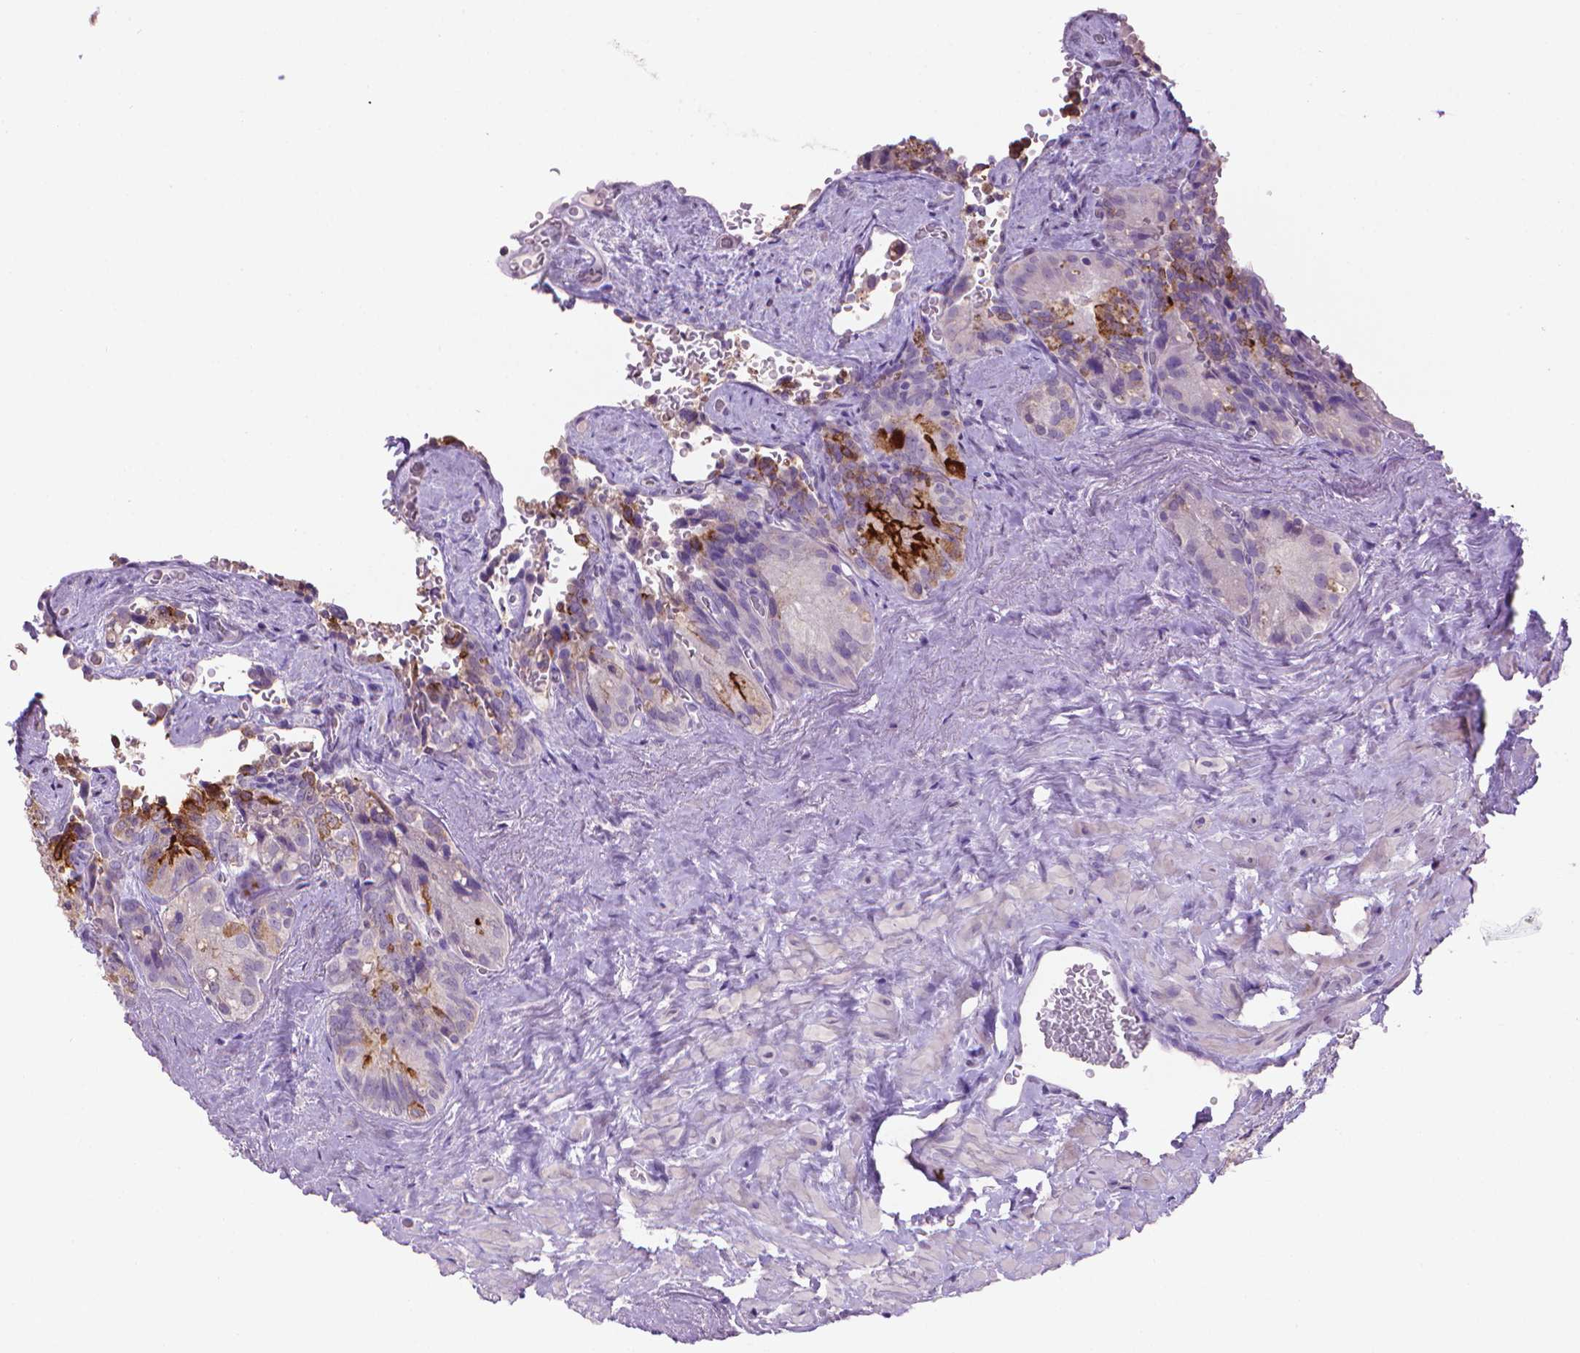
{"staining": {"intensity": "strong", "quantity": "25%-75%", "location": "cytoplasmic/membranous"}, "tissue": "seminal vesicle", "cell_type": "Glandular cells", "image_type": "normal", "snomed": [{"axis": "morphology", "description": "Normal tissue, NOS"}, {"axis": "topography", "description": "Seminal veicle"}], "caption": "Immunohistochemical staining of unremarkable human seminal vesicle shows strong cytoplasmic/membranous protein expression in about 25%-75% of glandular cells.", "gene": "MUC1", "patient": {"sex": "male", "age": 69}}